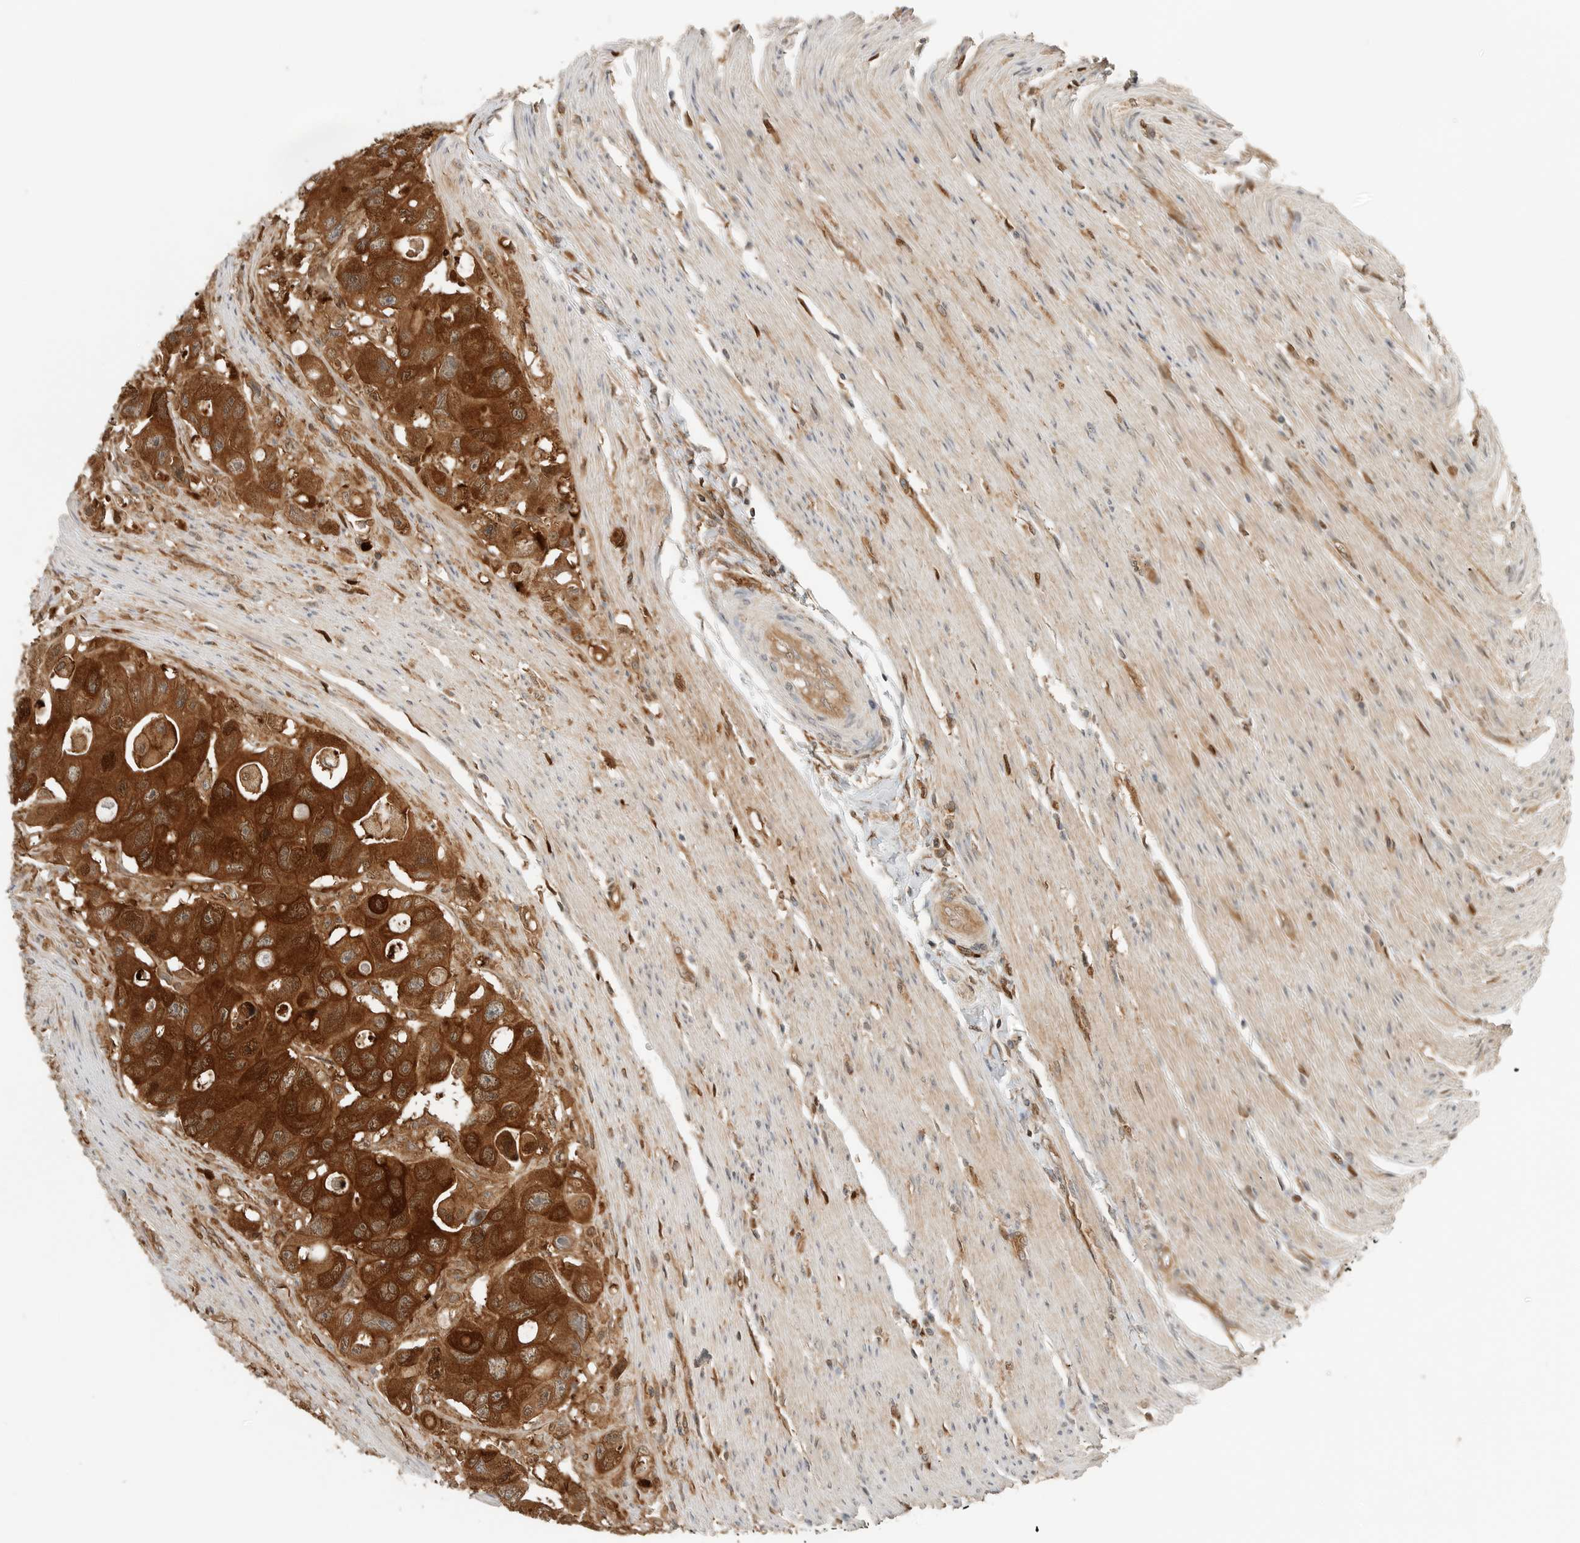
{"staining": {"intensity": "strong", "quantity": ">75%", "location": "cytoplasmic/membranous,nuclear"}, "tissue": "colorectal cancer", "cell_type": "Tumor cells", "image_type": "cancer", "snomed": [{"axis": "morphology", "description": "Adenocarcinoma, NOS"}, {"axis": "topography", "description": "Colon"}], "caption": "Immunohistochemical staining of adenocarcinoma (colorectal) exhibits high levels of strong cytoplasmic/membranous and nuclear staining in about >75% of tumor cells. The staining was performed using DAB (3,3'-diaminobenzidine), with brown indicating positive protein expression. Nuclei are stained blue with hematoxylin.", "gene": "XPNPEP1", "patient": {"sex": "female", "age": 46}}